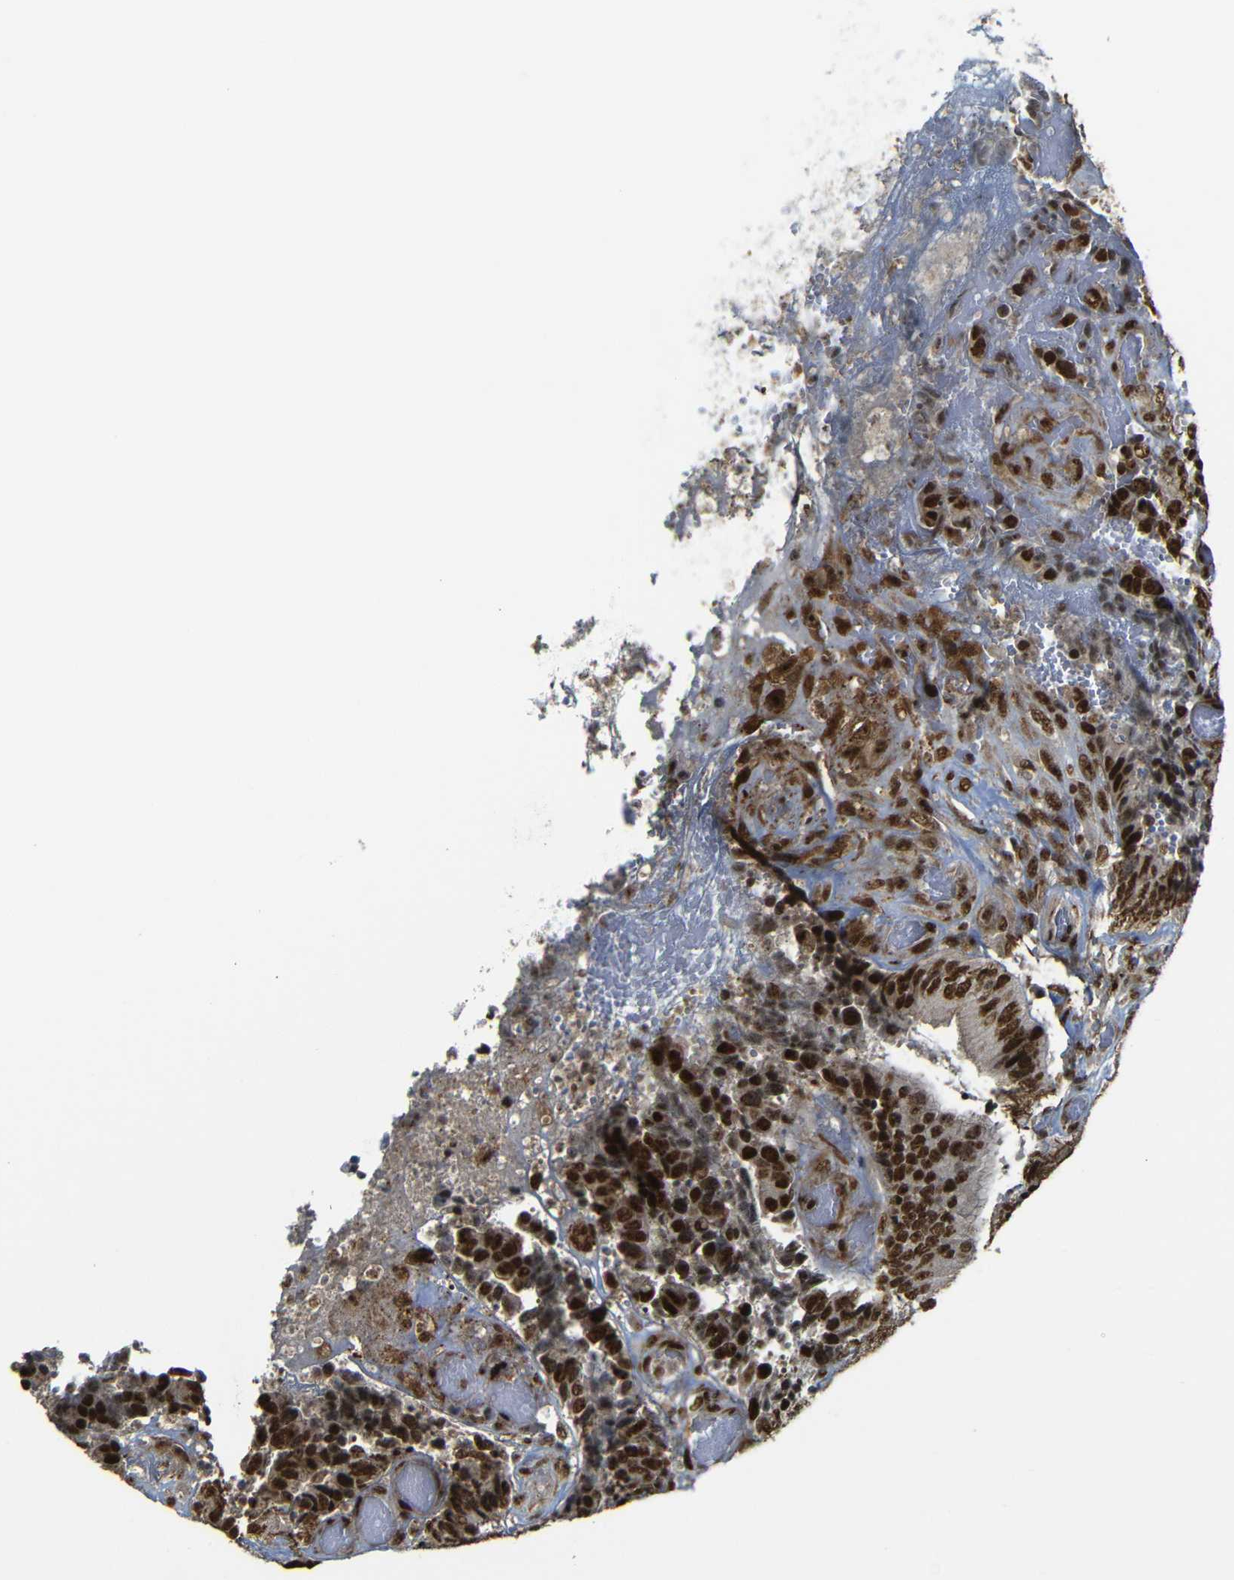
{"staining": {"intensity": "strong", "quantity": ">75%", "location": "cytoplasmic/membranous,nuclear"}, "tissue": "colorectal cancer", "cell_type": "Tumor cells", "image_type": "cancer", "snomed": [{"axis": "morphology", "description": "Adenocarcinoma, NOS"}, {"axis": "topography", "description": "Rectum"}], "caption": "Immunohistochemistry image of neoplastic tissue: human colorectal adenocarcinoma stained using immunohistochemistry exhibits high levels of strong protein expression localized specifically in the cytoplasmic/membranous and nuclear of tumor cells, appearing as a cytoplasmic/membranous and nuclear brown color.", "gene": "TCF7L2", "patient": {"sex": "male", "age": 72}}